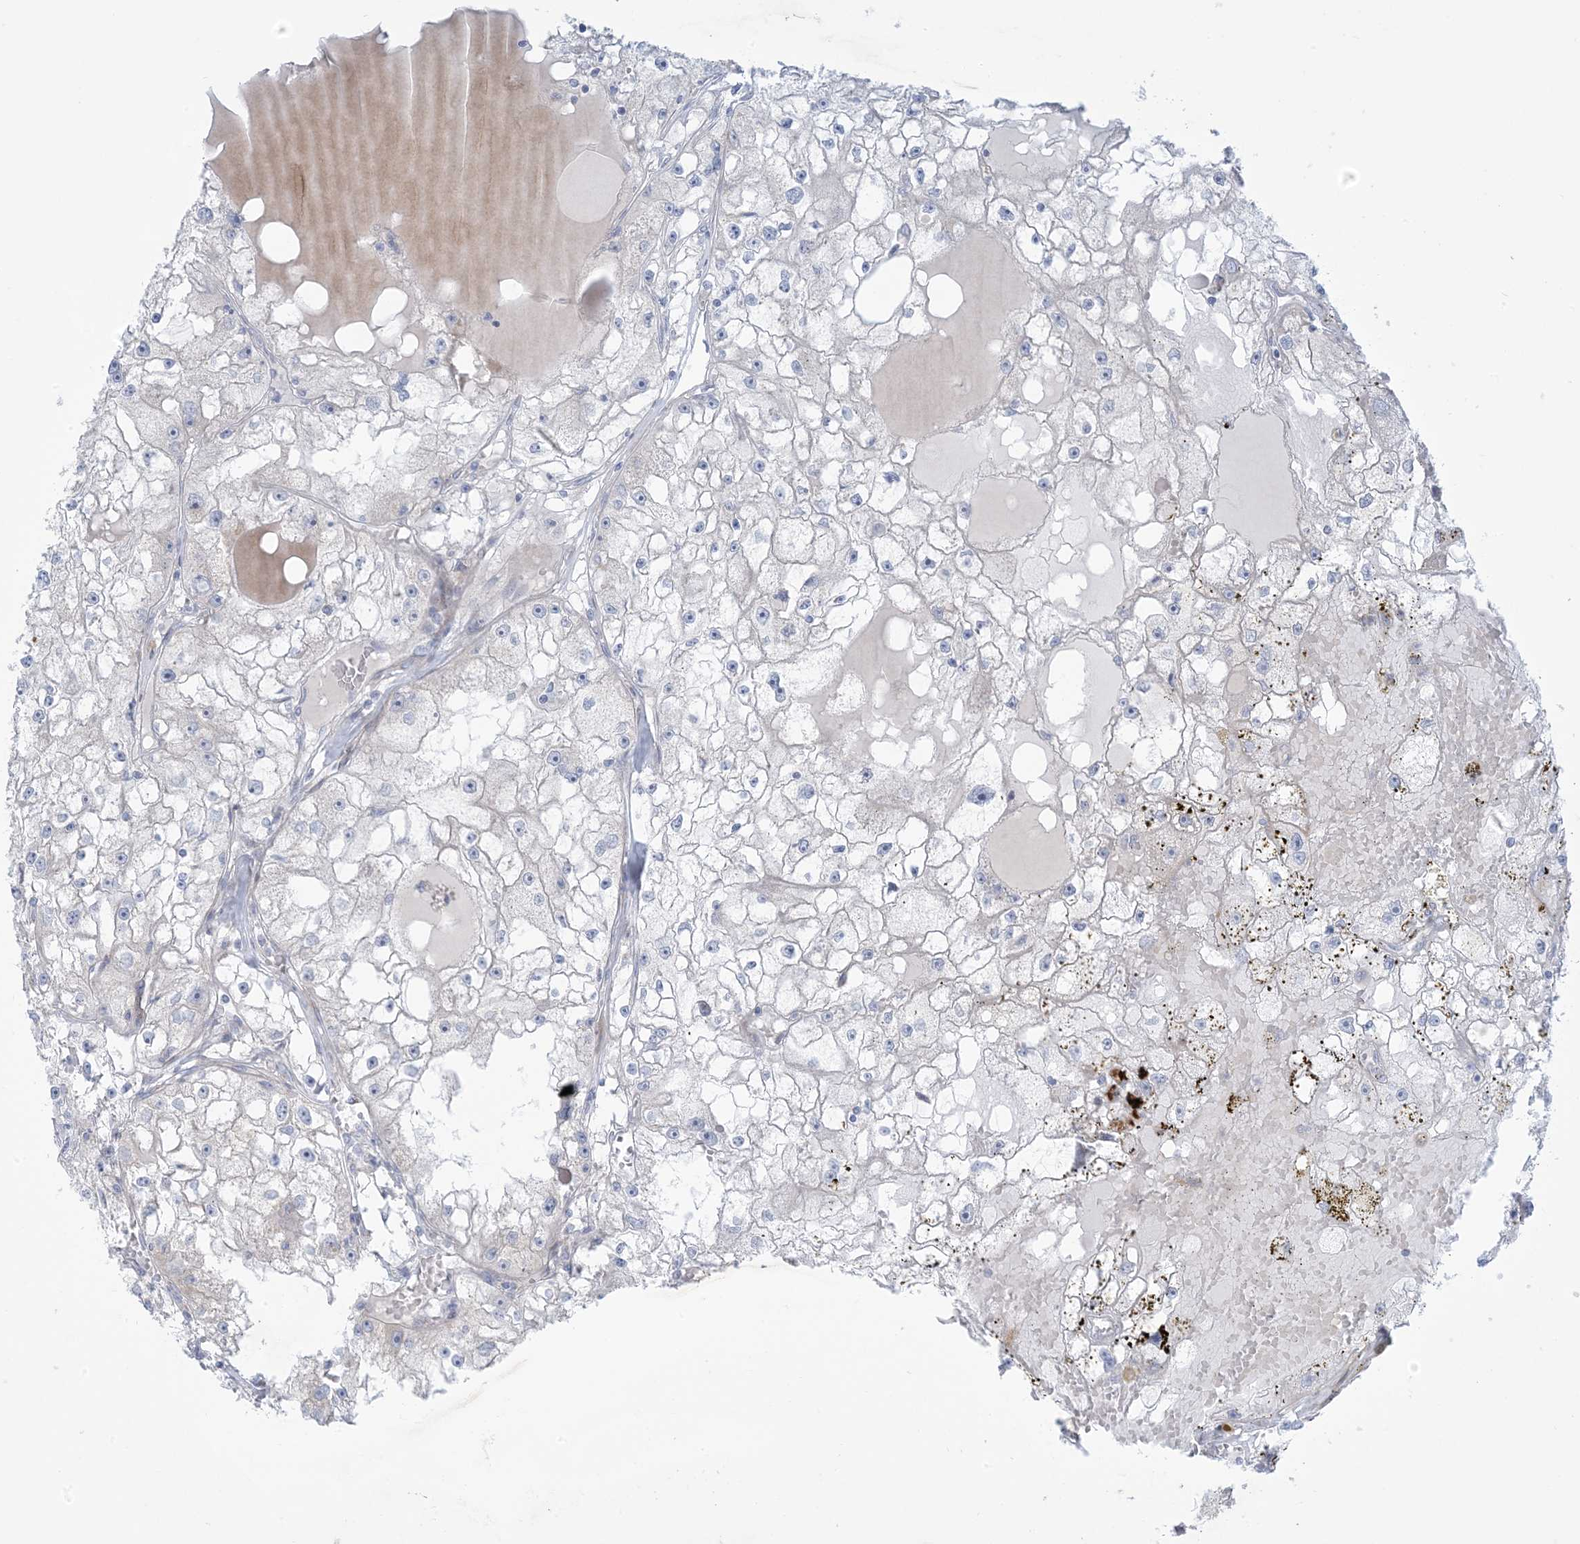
{"staining": {"intensity": "negative", "quantity": "none", "location": "none"}, "tissue": "renal cancer", "cell_type": "Tumor cells", "image_type": "cancer", "snomed": [{"axis": "morphology", "description": "Adenocarcinoma, NOS"}, {"axis": "topography", "description": "Kidney"}], "caption": "A micrograph of renal adenocarcinoma stained for a protein demonstrates no brown staining in tumor cells.", "gene": "AFTPH", "patient": {"sex": "male", "age": 56}}